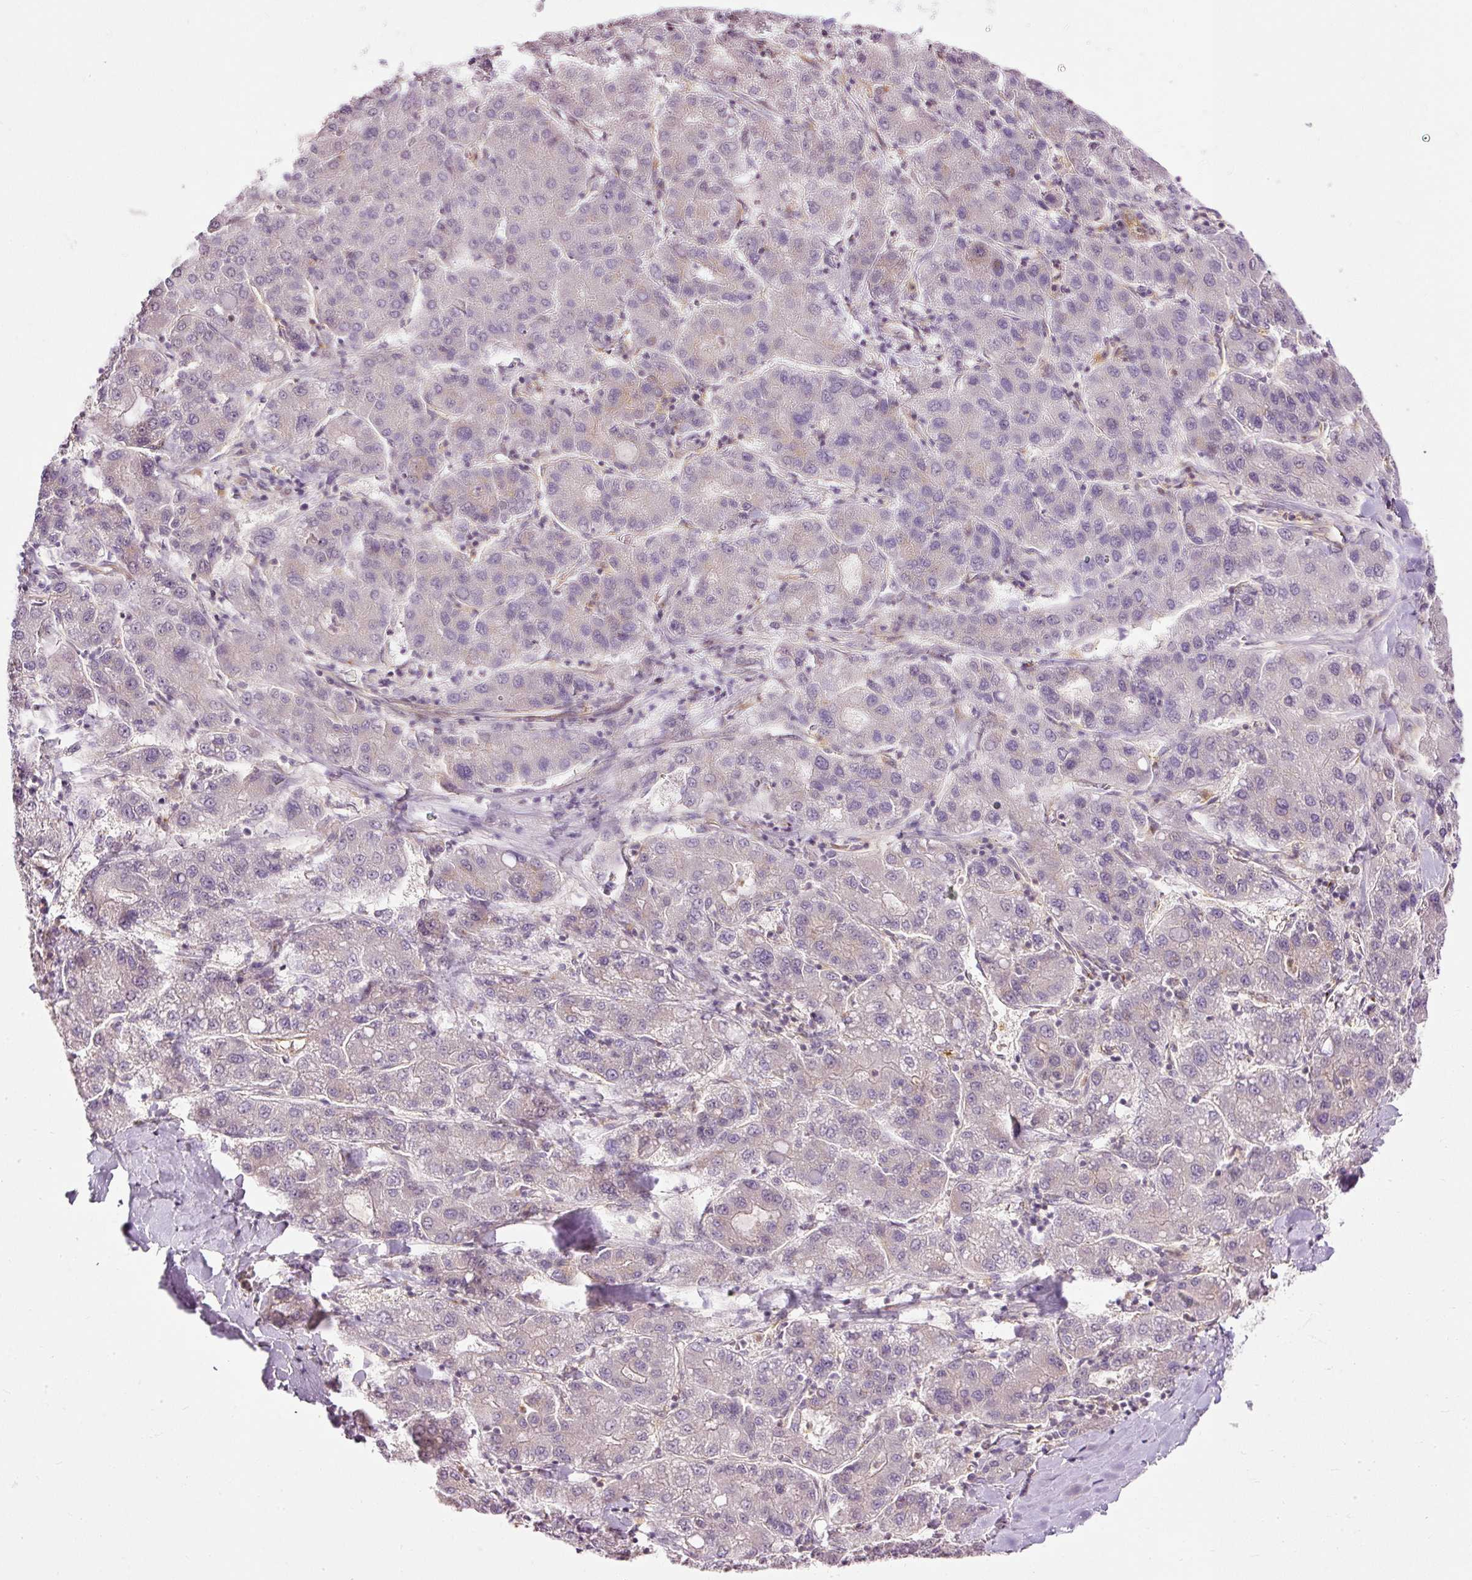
{"staining": {"intensity": "negative", "quantity": "none", "location": "none"}, "tissue": "liver cancer", "cell_type": "Tumor cells", "image_type": "cancer", "snomed": [{"axis": "morphology", "description": "Carcinoma, Hepatocellular, NOS"}, {"axis": "topography", "description": "Liver"}], "caption": "Human liver hepatocellular carcinoma stained for a protein using IHC demonstrates no staining in tumor cells.", "gene": "ARMH3", "patient": {"sex": "male", "age": 65}}